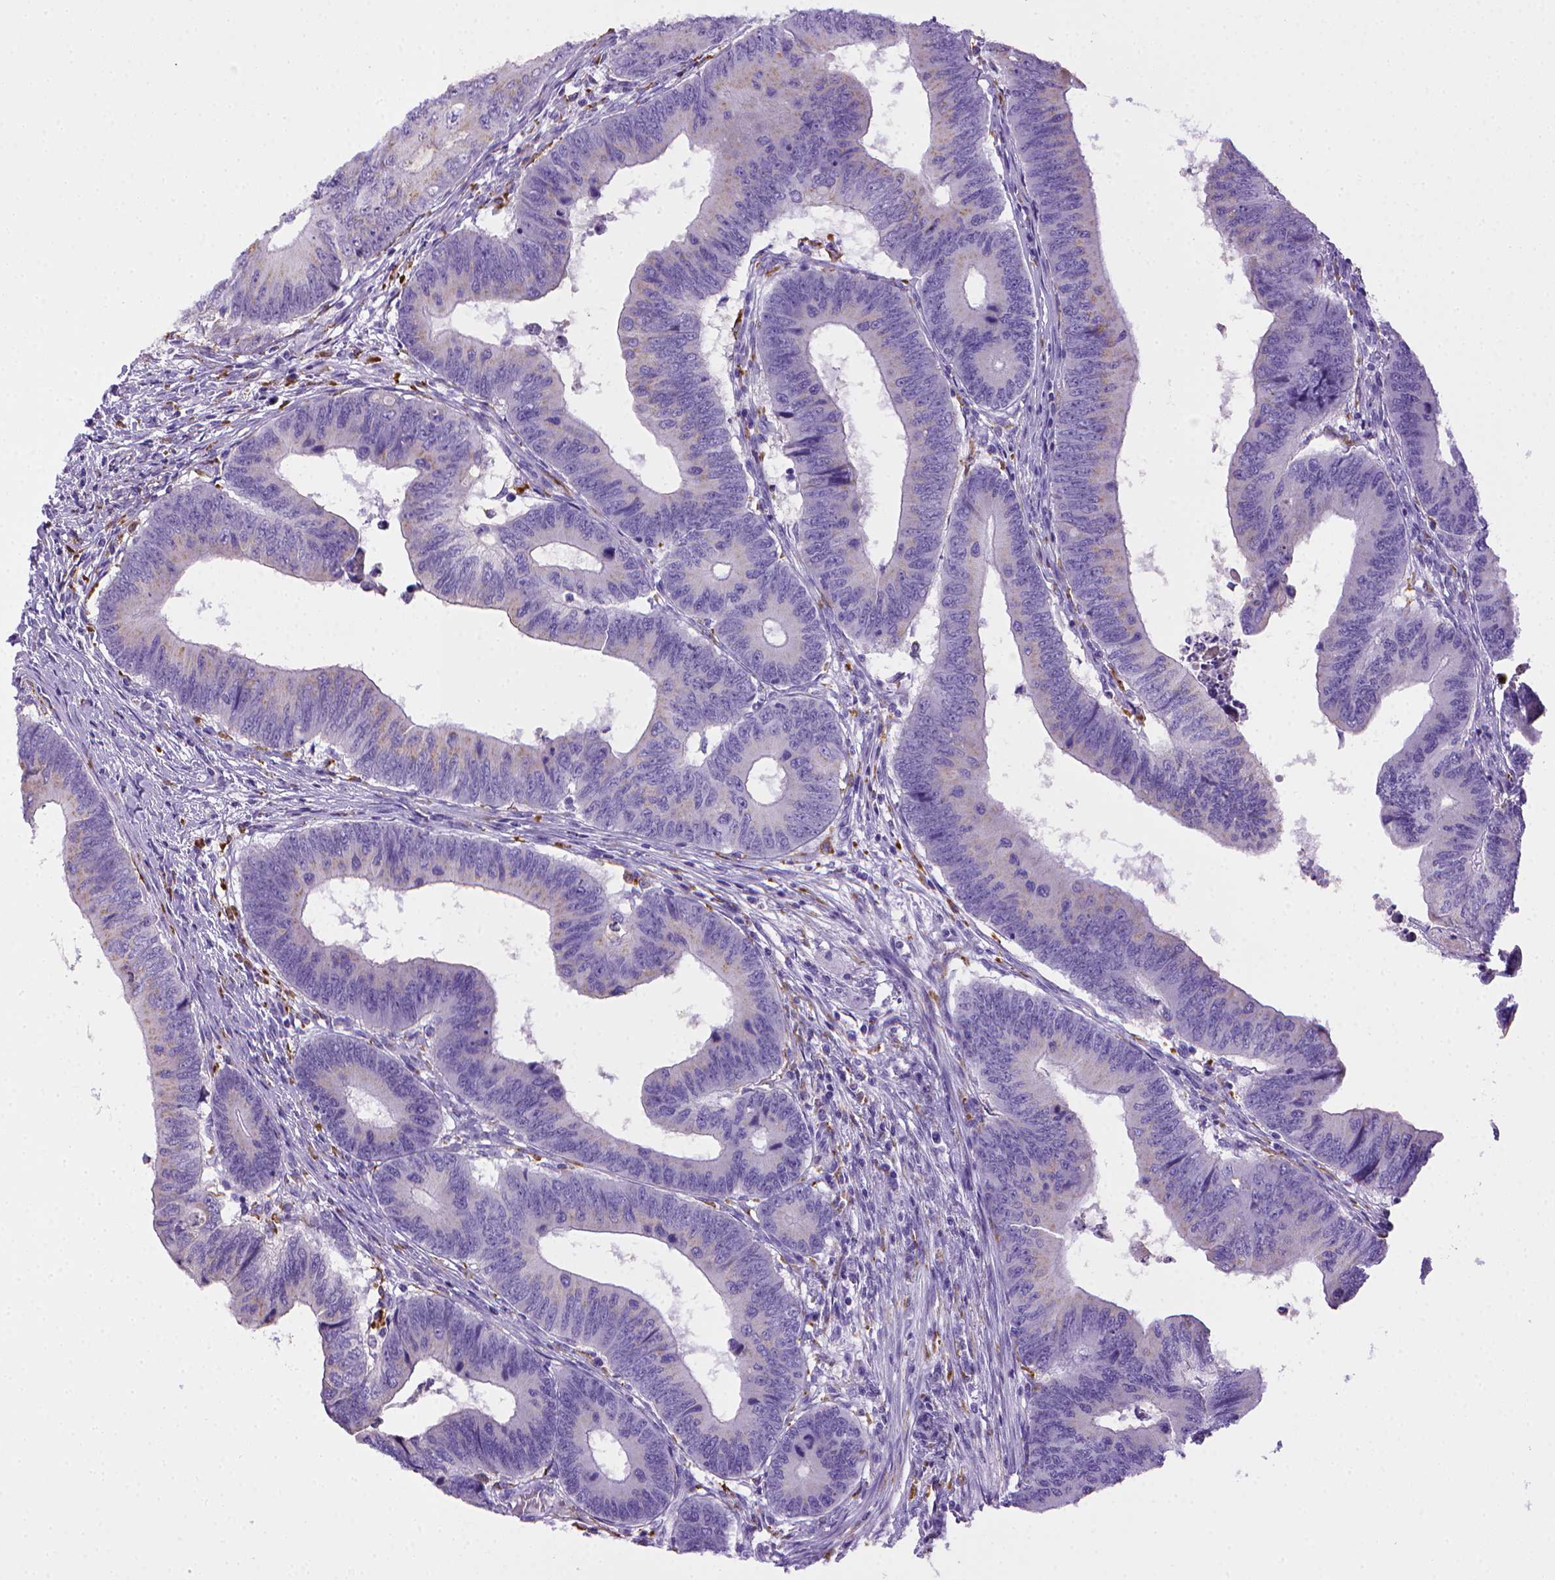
{"staining": {"intensity": "negative", "quantity": "none", "location": "none"}, "tissue": "colorectal cancer", "cell_type": "Tumor cells", "image_type": "cancer", "snomed": [{"axis": "morphology", "description": "Adenocarcinoma, NOS"}, {"axis": "topography", "description": "Colon"}], "caption": "Histopathology image shows no protein staining in tumor cells of adenocarcinoma (colorectal) tissue.", "gene": "CD68", "patient": {"sex": "male", "age": 53}}